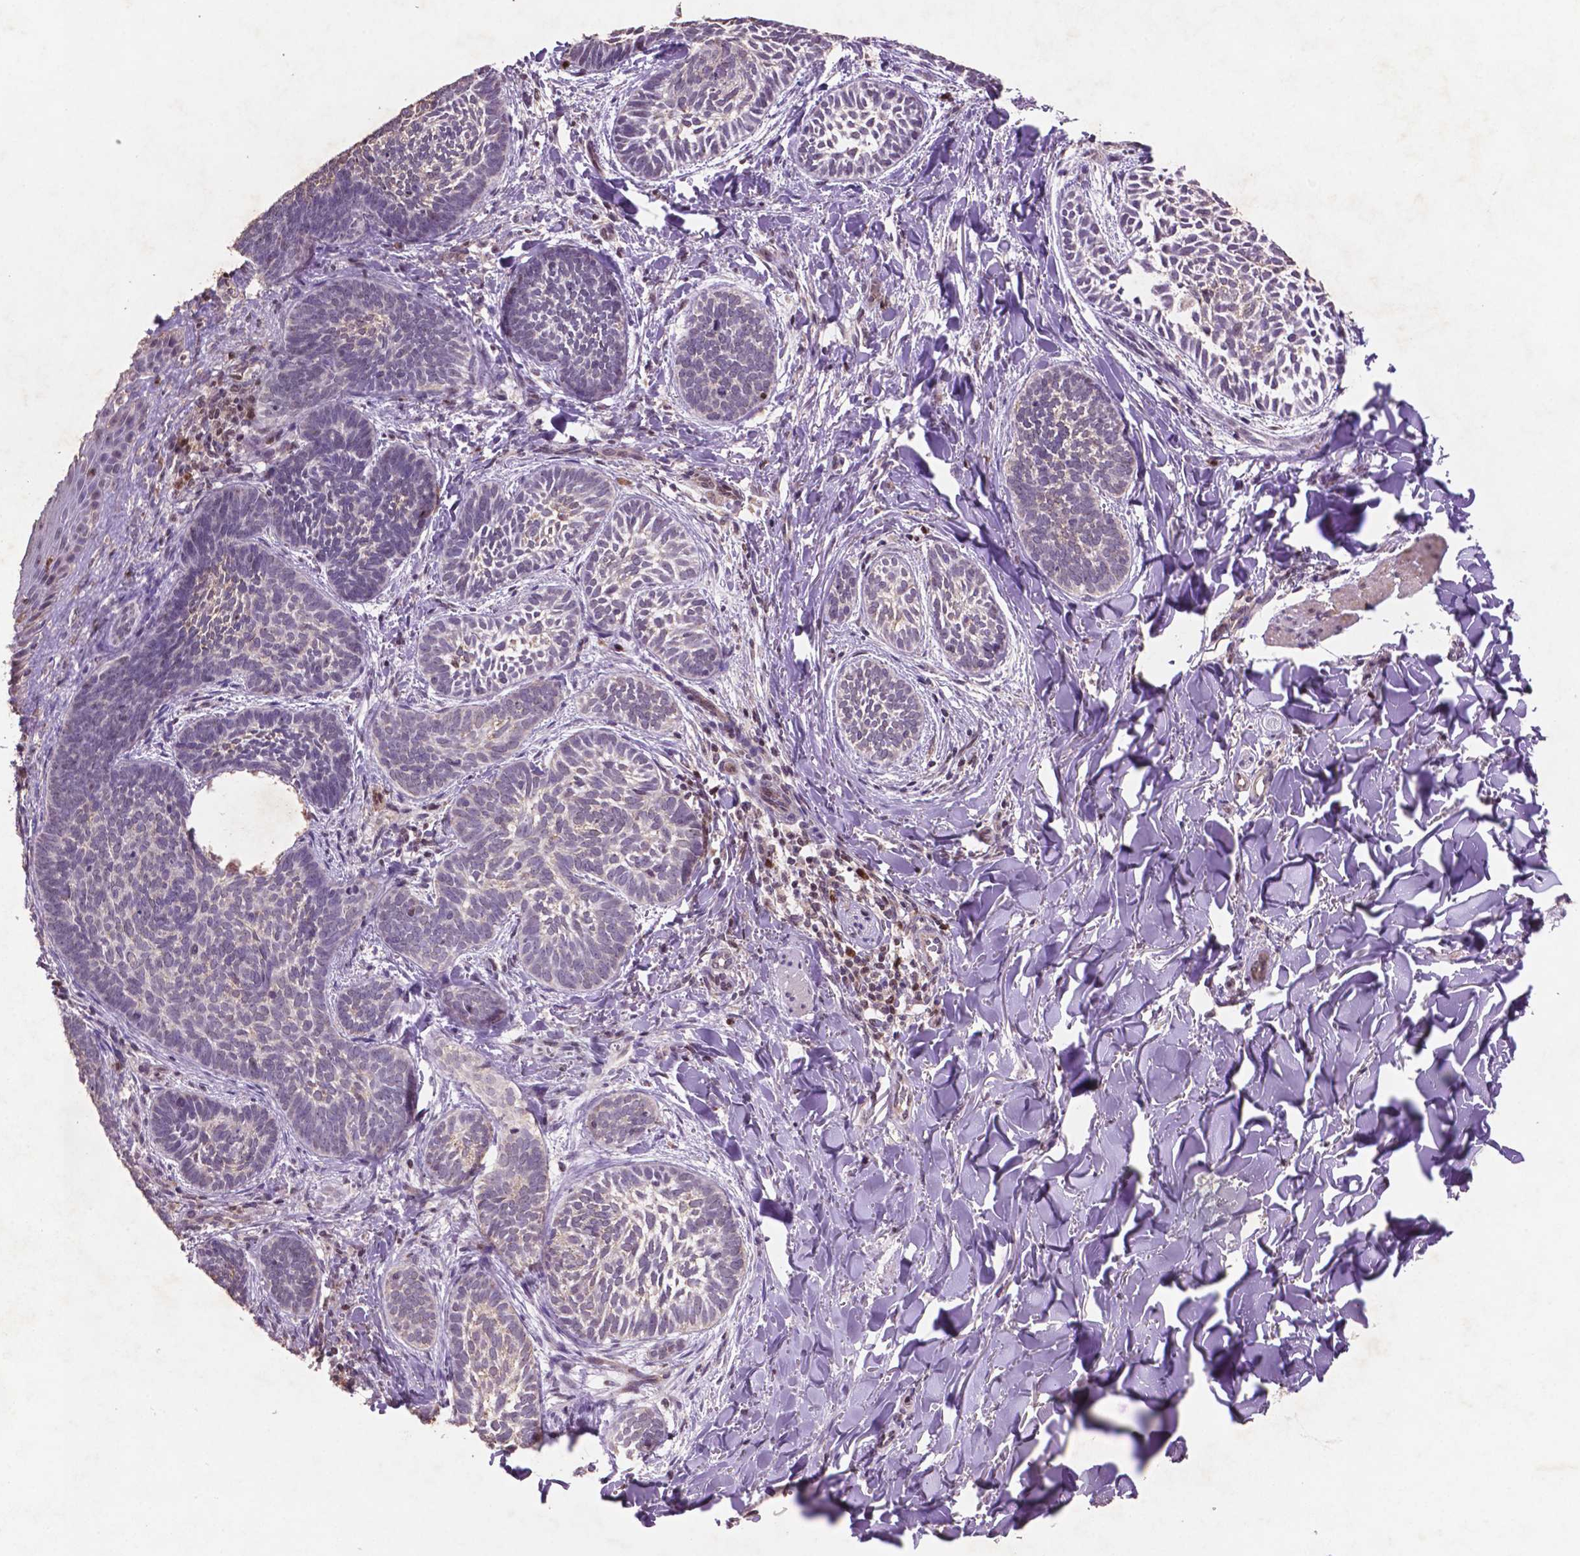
{"staining": {"intensity": "negative", "quantity": "none", "location": "none"}, "tissue": "skin cancer", "cell_type": "Tumor cells", "image_type": "cancer", "snomed": [{"axis": "morphology", "description": "Normal tissue, NOS"}, {"axis": "morphology", "description": "Basal cell carcinoma"}, {"axis": "topography", "description": "Skin"}], "caption": "Immunohistochemistry (IHC) of human skin cancer reveals no positivity in tumor cells. (Immunohistochemistry (IHC), brightfield microscopy, high magnification).", "gene": "GLRX", "patient": {"sex": "male", "age": 46}}